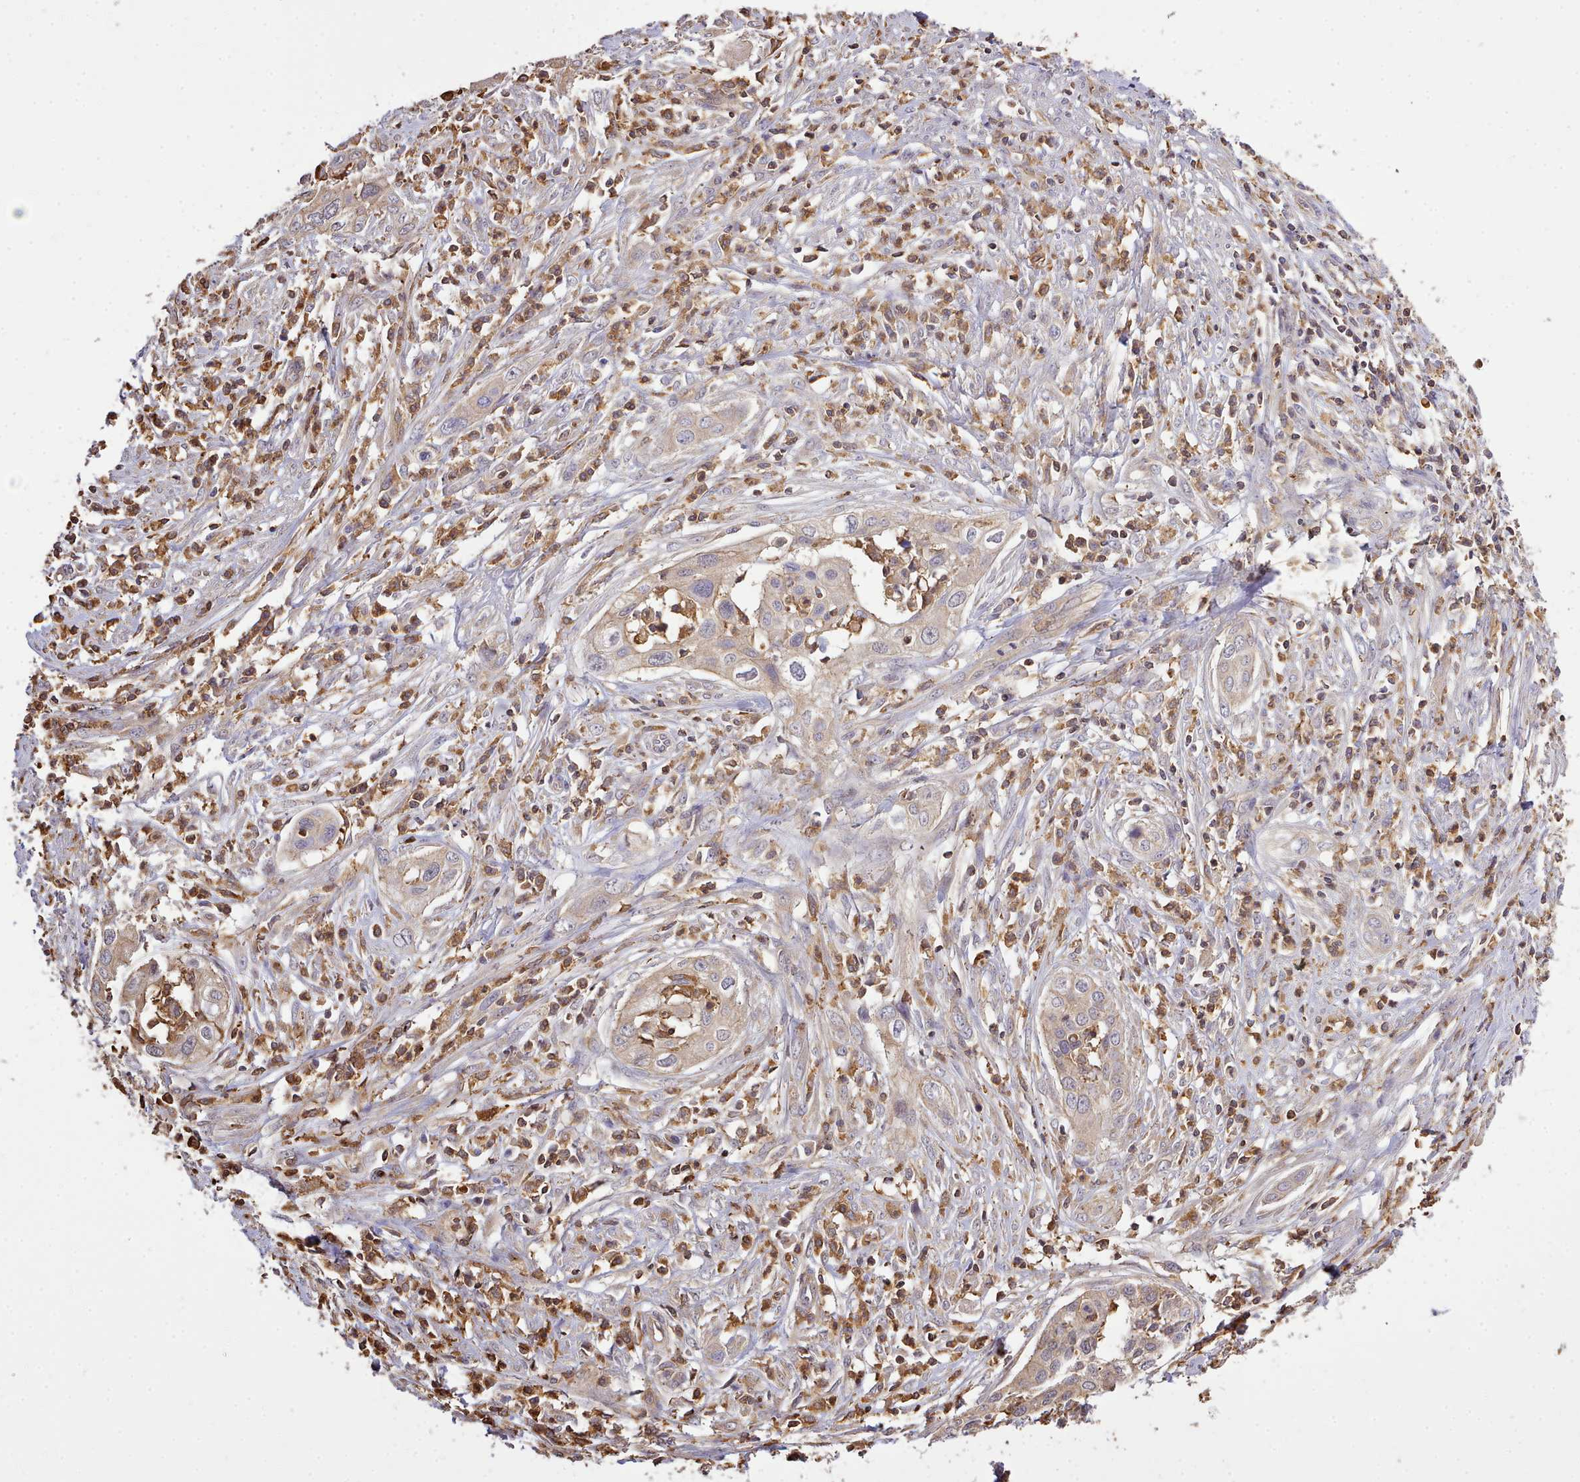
{"staining": {"intensity": "weak", "quantity": "<25%", "location": "cytoplasmic/membranous"}, "tissue": "cervical cancer", "cell_type": "Tumor cells", "image_type": "cancer", "snomed": [{"axis": "morphology", "description": "Squamous cell carcinoma, NOS"}, {"axis": "topography", "description": "Cervix"}], "caption": "Tumor cells show no significant expression in squamous cell carcinoma (cervical).", "gene": "CAPZA1", "patient": {"sex": "female", "age": 34}}